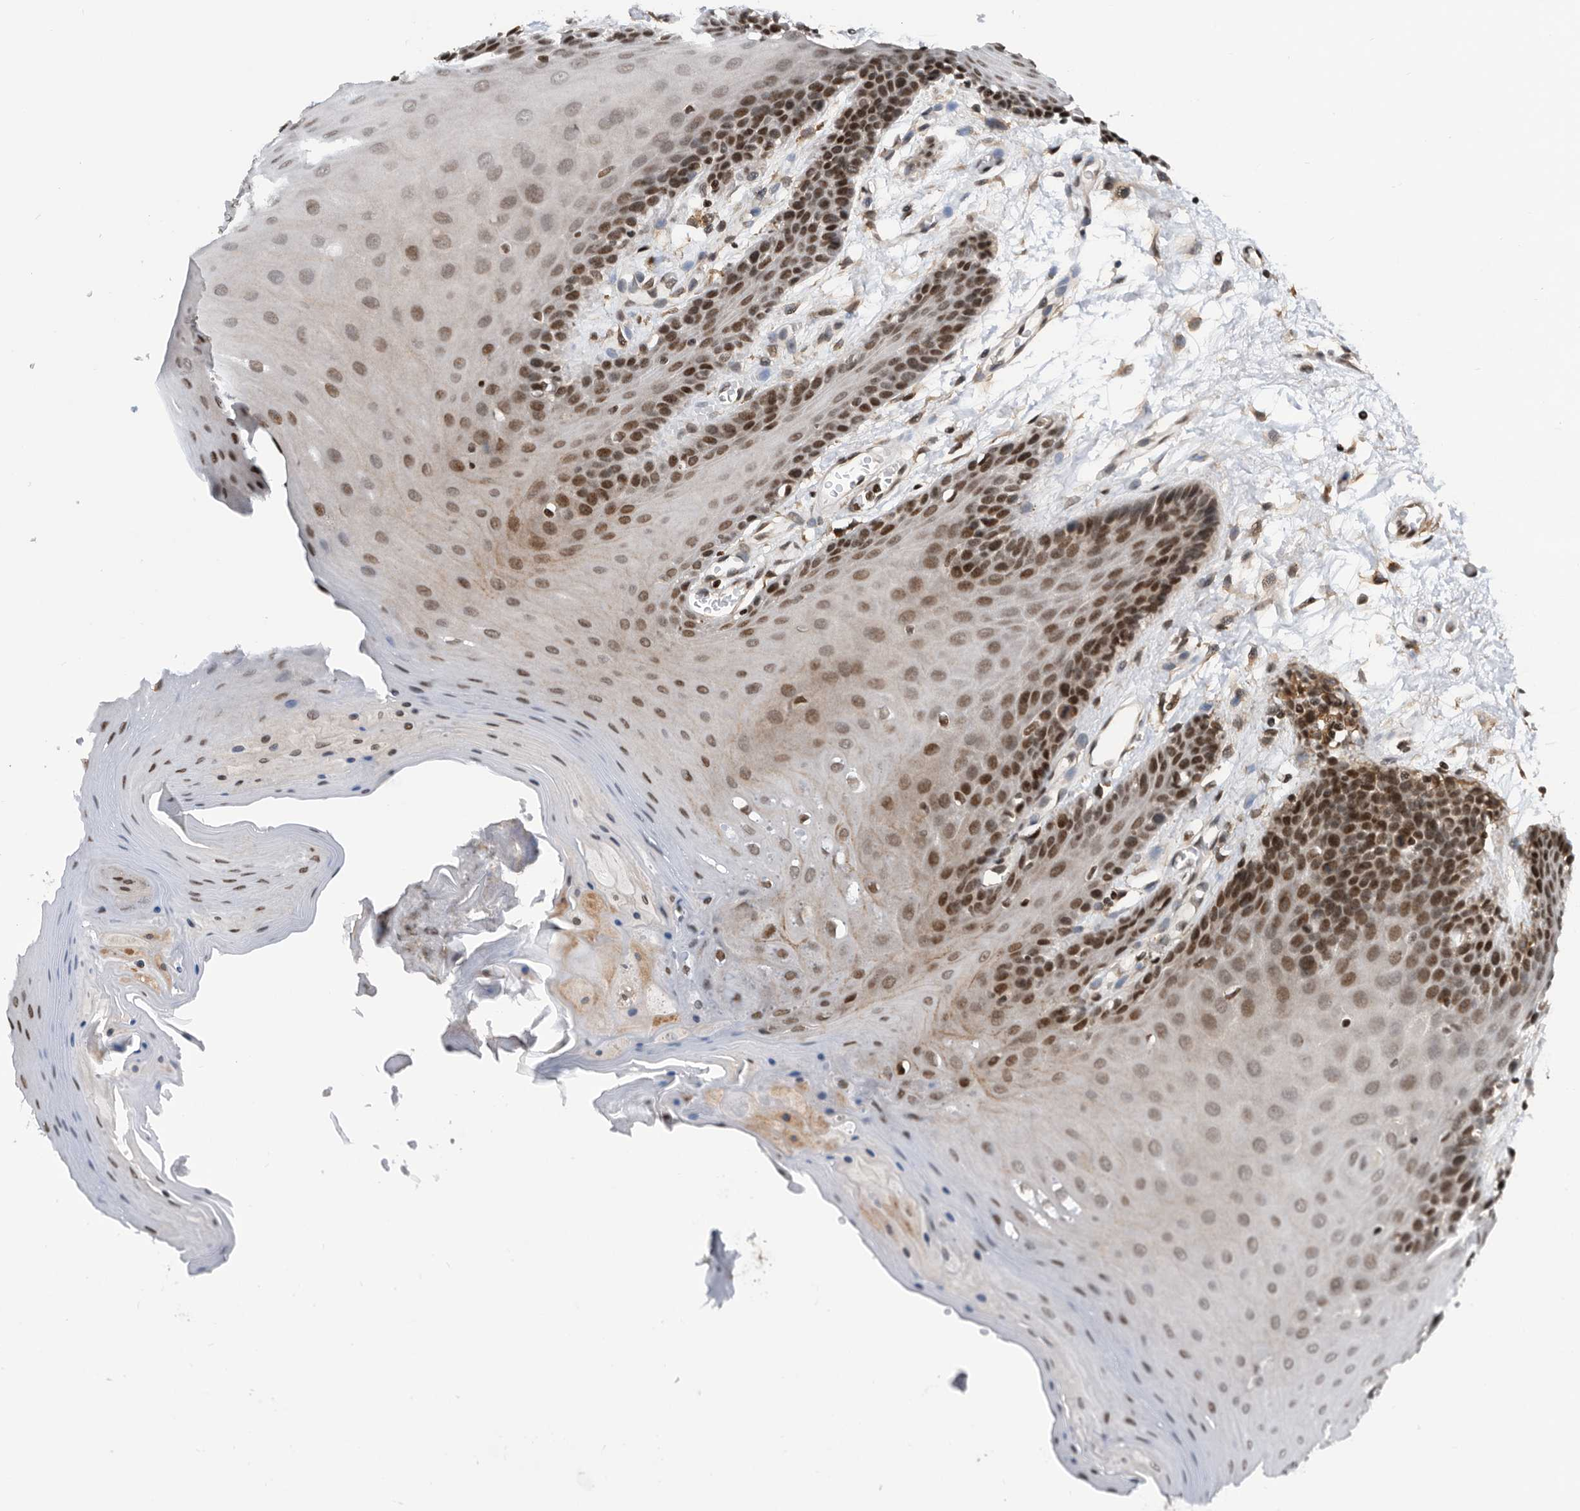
{"staining": {"intensity": "strong", "quantity": "25%-75%", "location": "nuclear"}, "tissue": "oral mucosa", "cell_type": "Squamous epithelial cells", "image_type": "normal", "snomed": [{"axis": "morphology", "description": "Normal tissue, NOS"}, {"axis": "morphology", "description": "Squamous cell carcinoma, NOS"}, {"axis": "topography", "description": "Skeletal muscle"}, {"axis": "topography", "description": "Oral tissue"}, {"axis": "topography", "description": "Salivary gland"}, {"axis": "topography", "description": "Head-Neck"}], "caption": "Squamous epithelial cells show high levels of strong nuclear expression in about 25%-75% of cells in benign oral mucosa.", "gene": "SNRNP48", "patient": {"sex": "male", "age": 54}}